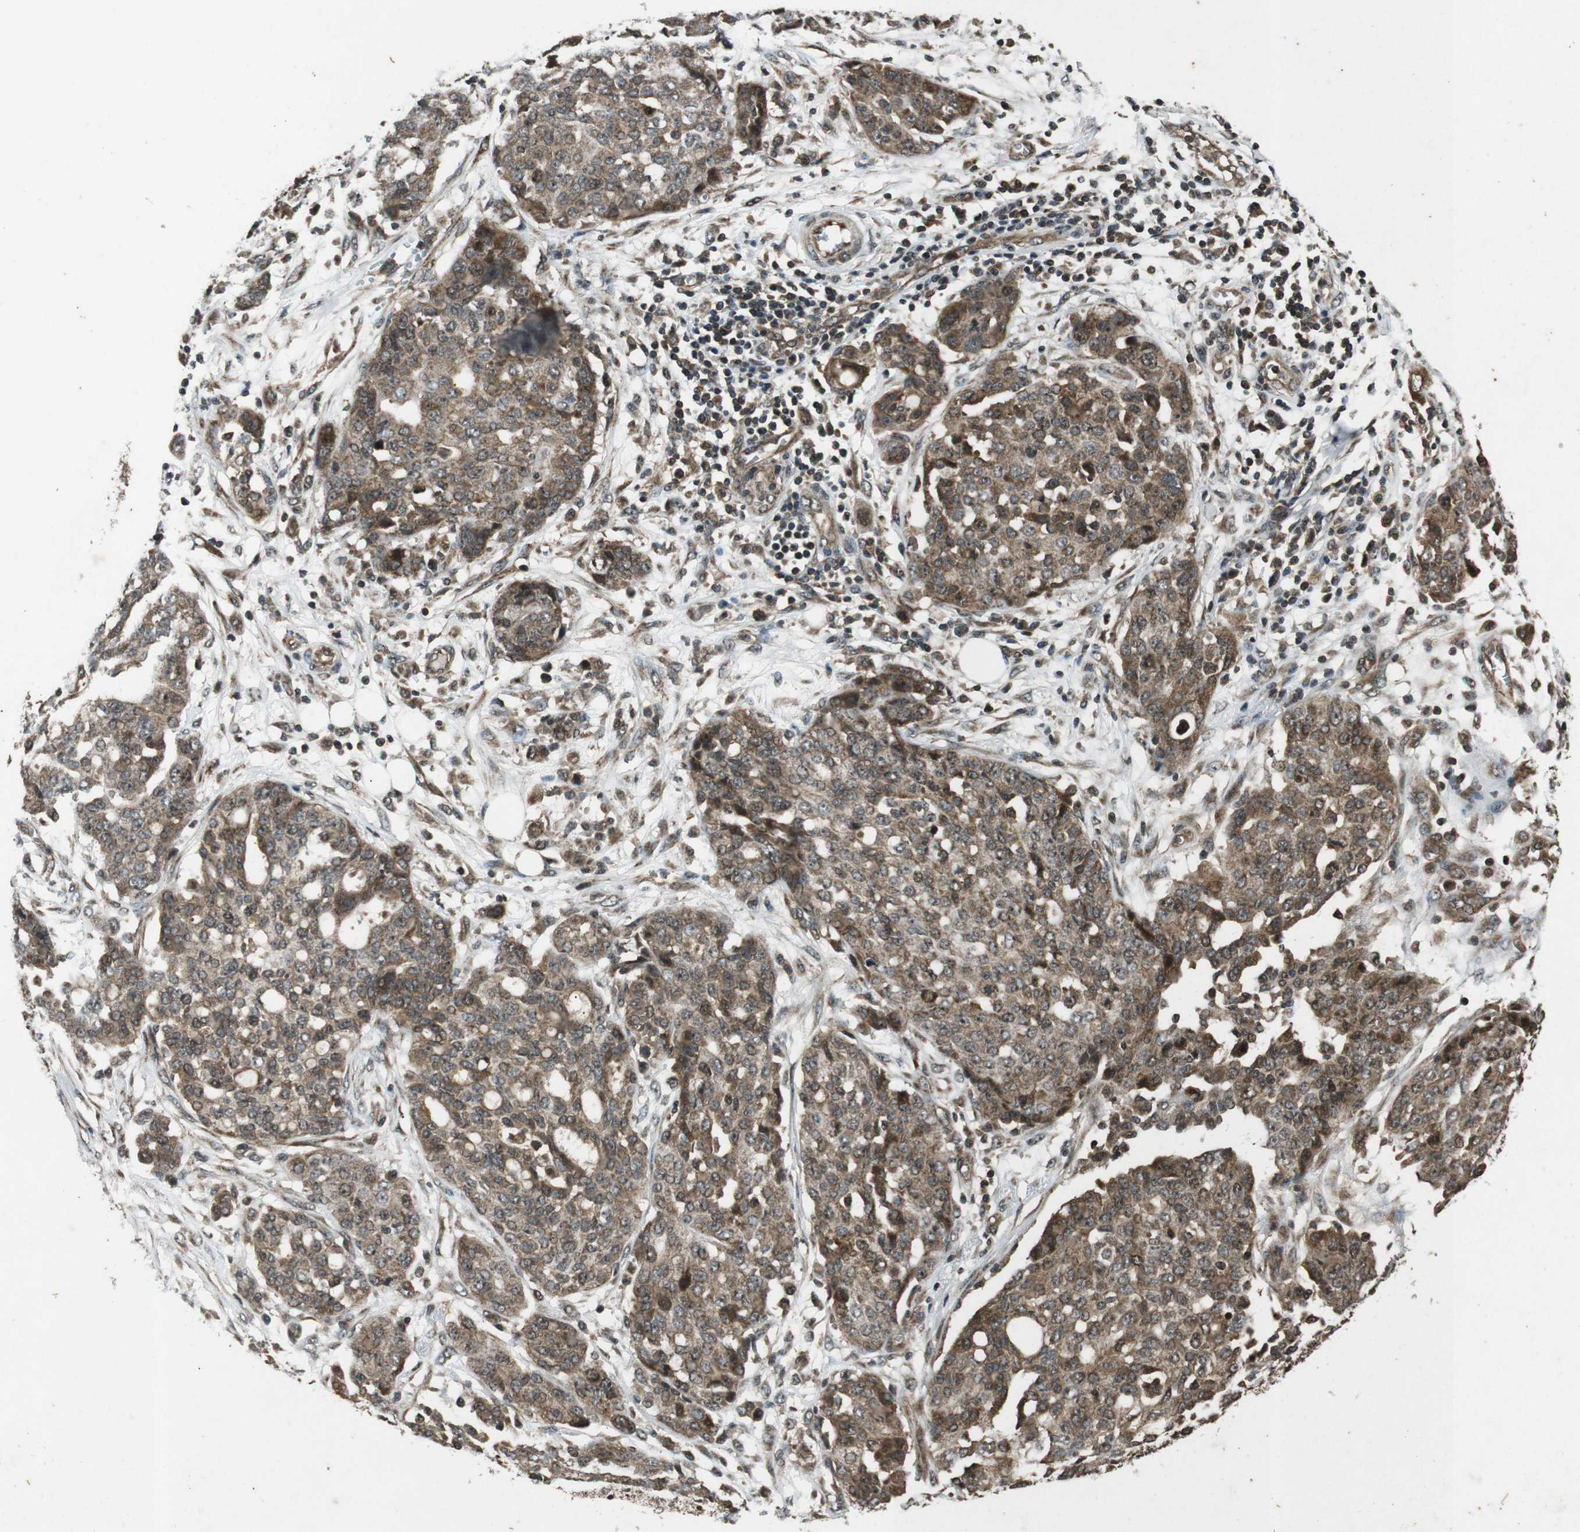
{"staining": {"intensity": "moderate", "quantity": ">75%", "location": "cytoplasmic/membranous,nuclear"}, "tissue": "ovarian cancer", "cell_type": "Tumor cells", "image_type": "cancer", "snomed": [{"axis": "morphology", "description": "Cystadenocarcinoma, serous, NOS"}, {"axis": "topography", "description": "Soft tissue"}, {"axis": "topography", "description": "Ovary"}], "caption": "An immunohistochemistry histopathology image of neoplastic tissue is shown. Protein staining in brown shows moderate cytoplasmic/membranous and nuclear positivity in serous cystadenocarcinoma (ovarian) within tumor cells. The staining was performed using DAB to visualize the protein expression in brown, while the nuclei were stained in blue with hematoxylin (Magnification: 20x).", "gene": "PLK2", "patient": {"sex": "female", "age": 57}}